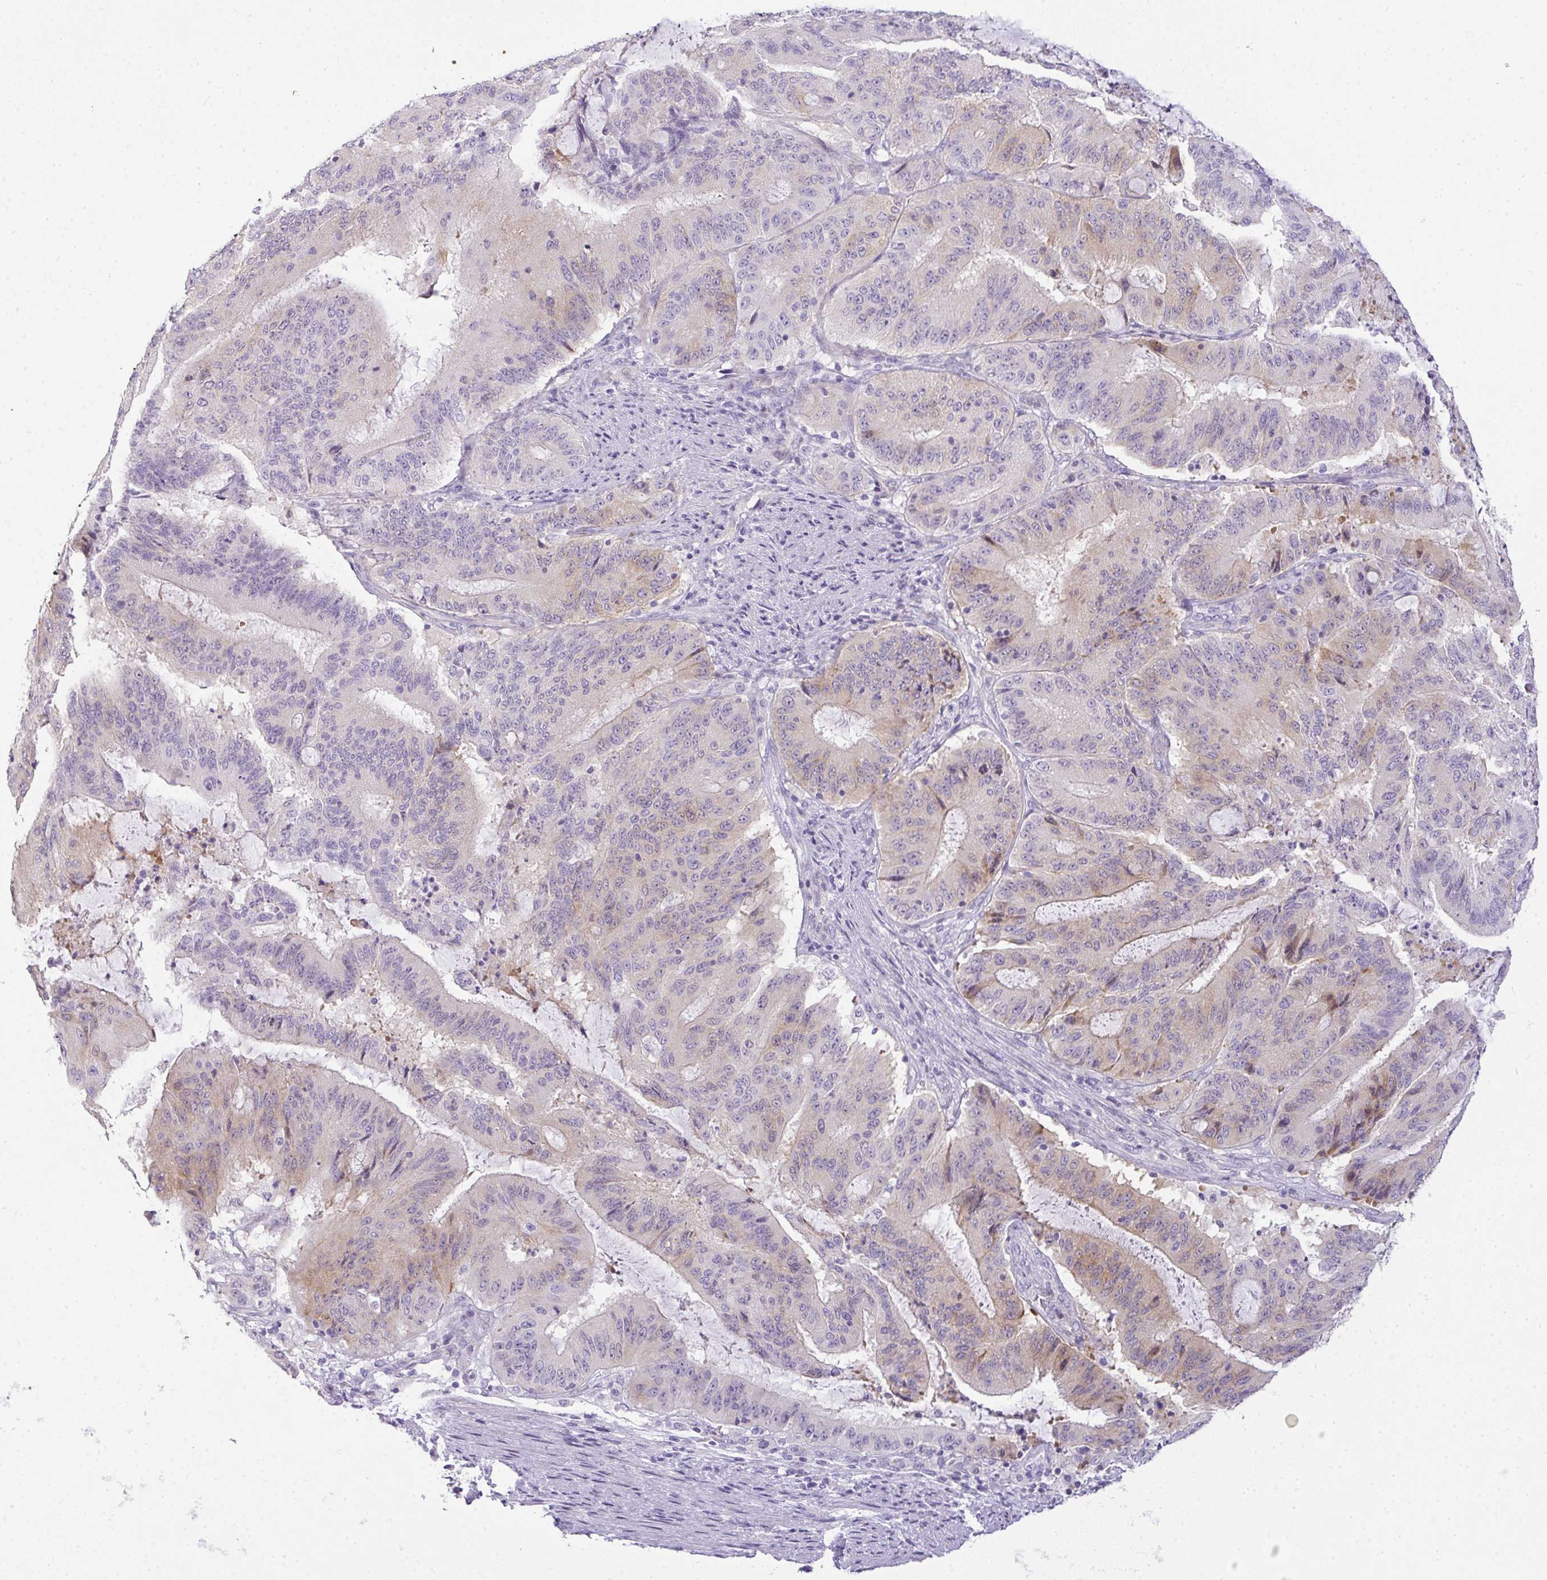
{"staining": {"intensity": "moderate", "quantity": "<25%", "location": "cytoplasmic/membranous"}, "tissue": "liver cancer", "cell_type": "Tumor cells", "image_type": "cancer", "snomed": [{"axis": "morphology", "description": "Normal tissue, NOS"}, {"axis": "morphology", "description": "Cholangiocarcinoma"}, {"axis": "topography", "description": "Liver"}, {"axis": "topography", "description": "Peripheral nerve tissue"}], "caption": "Liver cholangiocarcinoma stained with DAB immunohistochemistry (IHC) reveals low levels of moderate cytoplasmic/membranous positivity in about <25% of tumor cells. The staining was performed using DAB (3,3'-diaminobenzidine), with brown indicating positive protein expression. Nuclei are stained blue with hematoxylin.", "gene": "LIPE", "patient": {"sex": "female", "age": 73}}